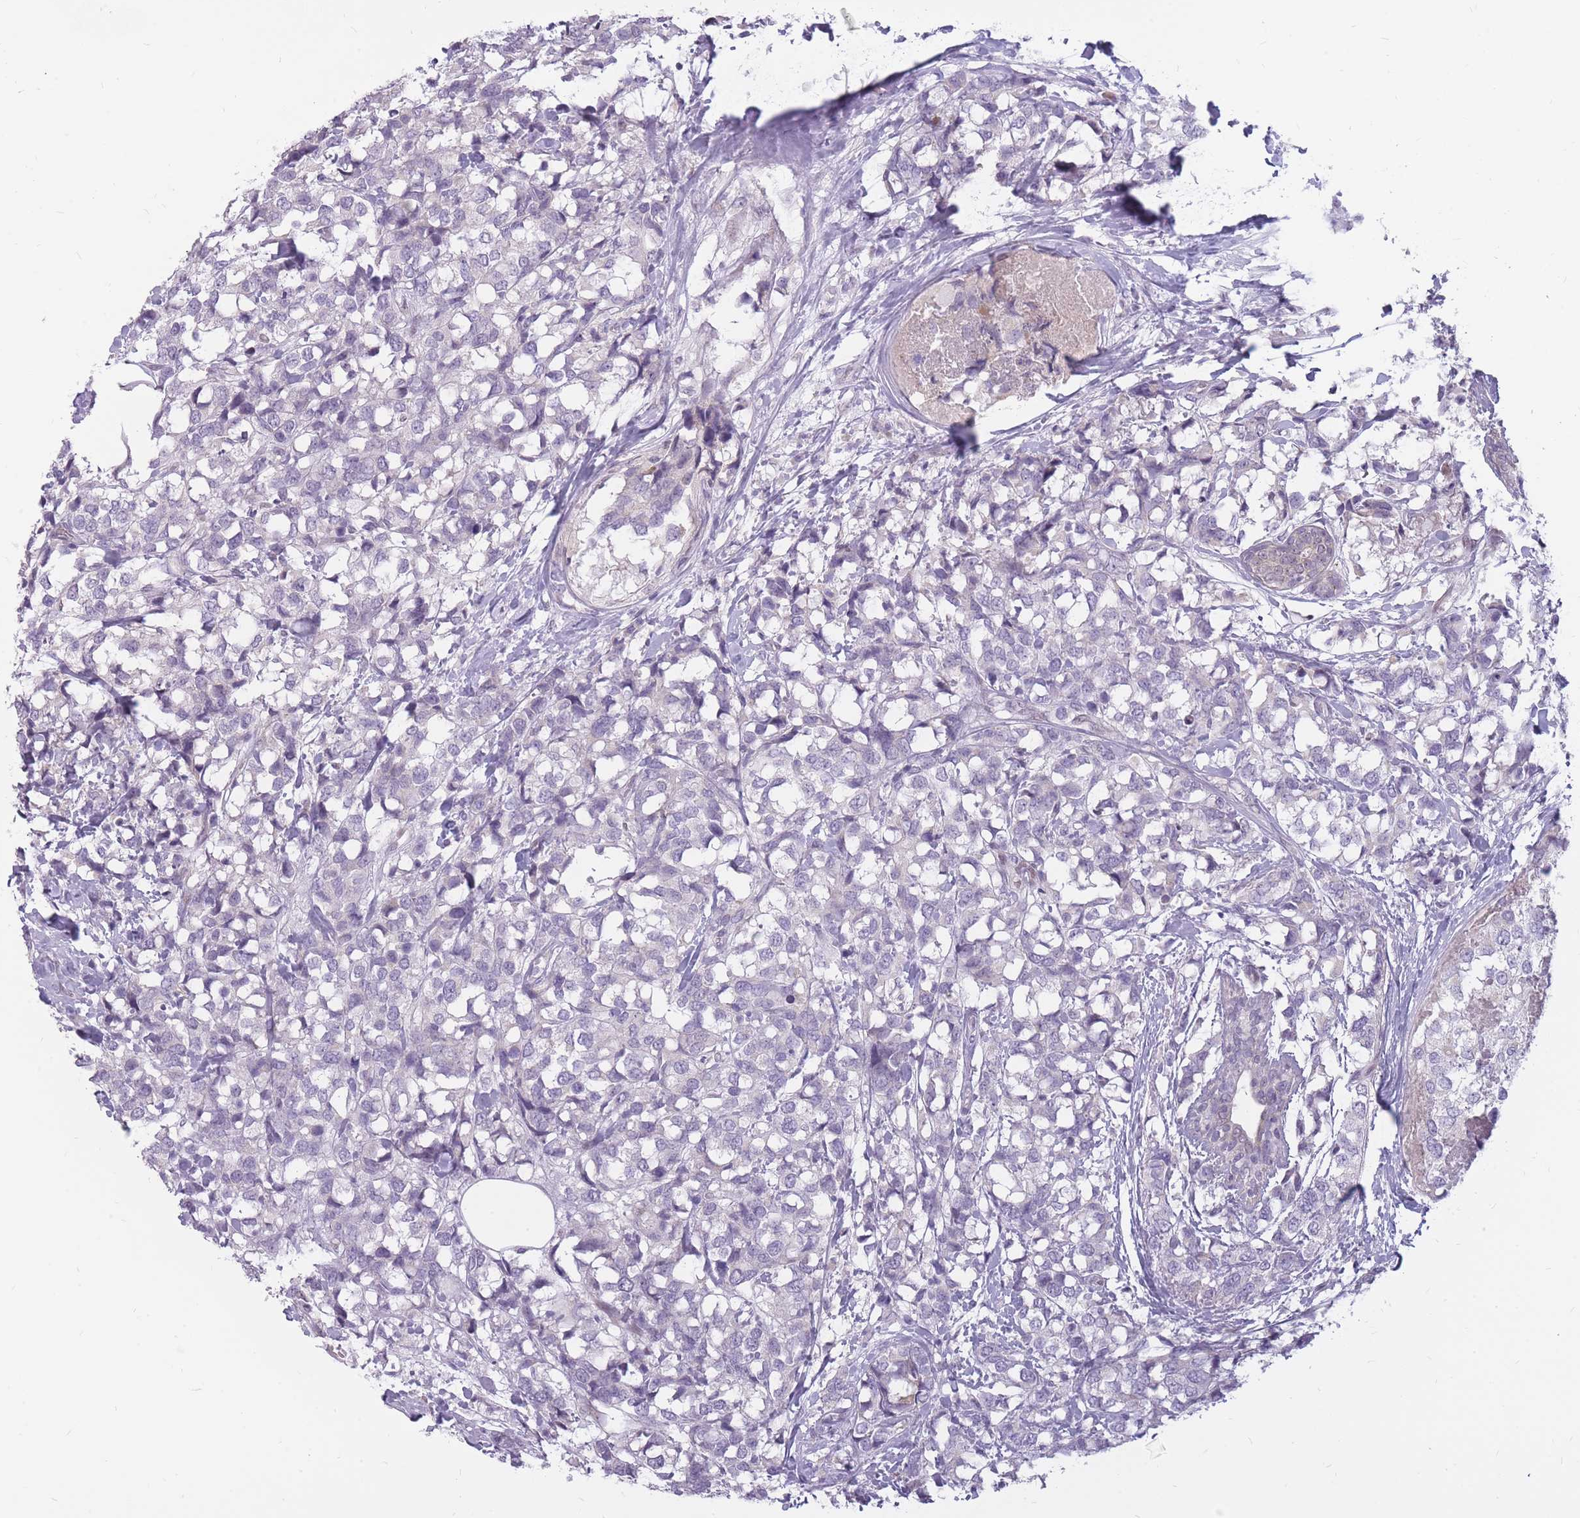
{"staining": {"intensity": "negative", "quantity": "none", "location": "none"}, "tissue": "breast cancer", "cell_type": "Tumor cells", "image_type": "cancer", "snomed": [{"axis": "morphology", "description": "Lobular carcinoma"}, {"axis": "topography", "description": "Breast"}], "caption": "DAB (3,3'-diaminobenzidine) immunohistochemical staining of human lobular carcinoma (breast) shows no significant expression in tumor cells.", "gene": "POMZP3", "patient": {"sex": "female", "age": 59}}